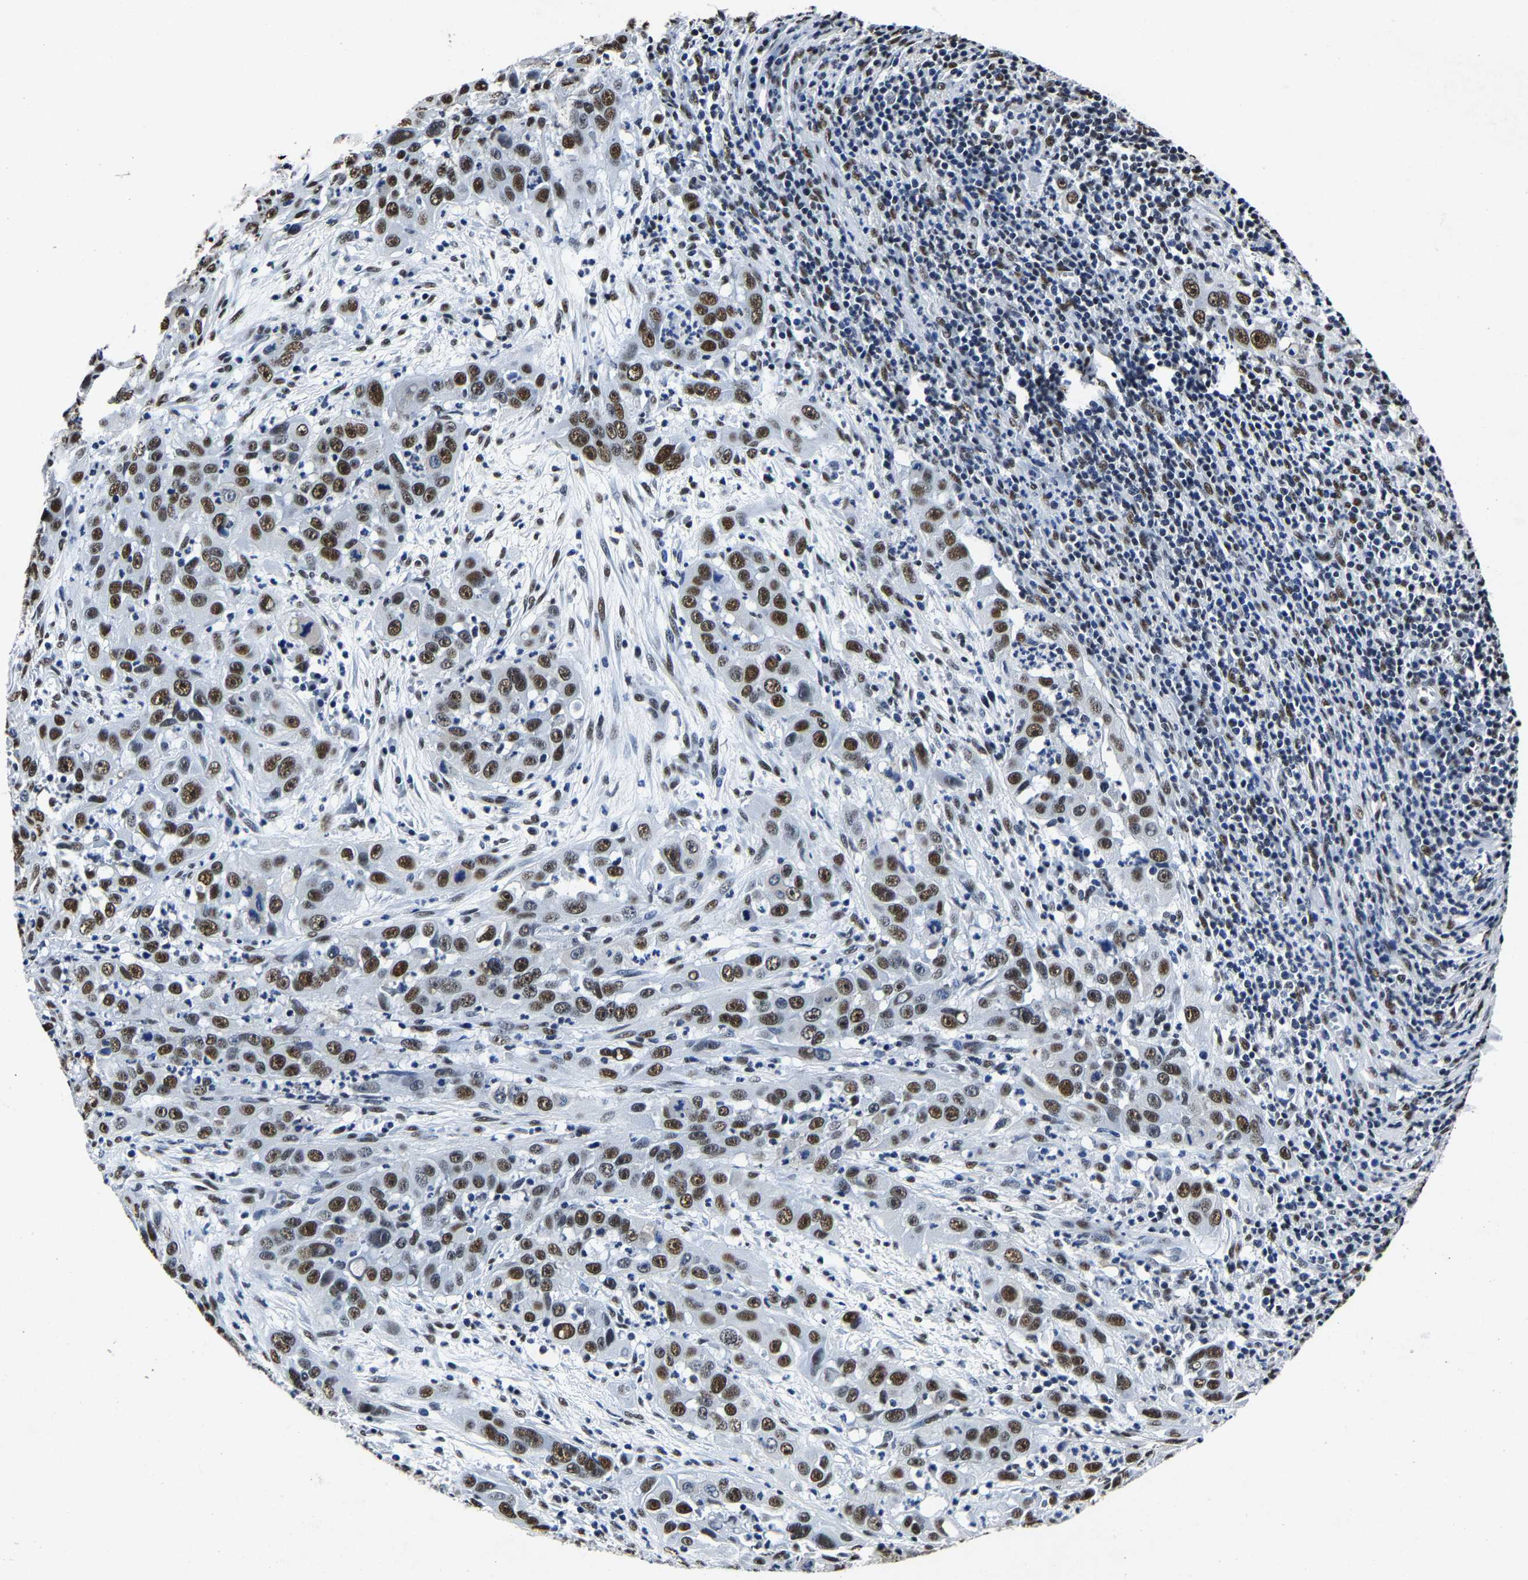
{"staining": {"intensity": "strong", "quantity": ">75%", "location": "nuclear"}, "tissue": "cervical cancer", "cell_type": "Tumor cells", "image_type": "cancer", "snomed": [{"axis": "morphology", "description": "Squamous cell carcinoma, NOS"}, {"axis": "topography", "description": "Cervix"}], "caption": "A brown stain labels strong nuclear staining of a protein in human cervical squamous cell carcinoma tumor cells.", "gene": "RBM45", "patient": {"sex": "female", "age": 32}}